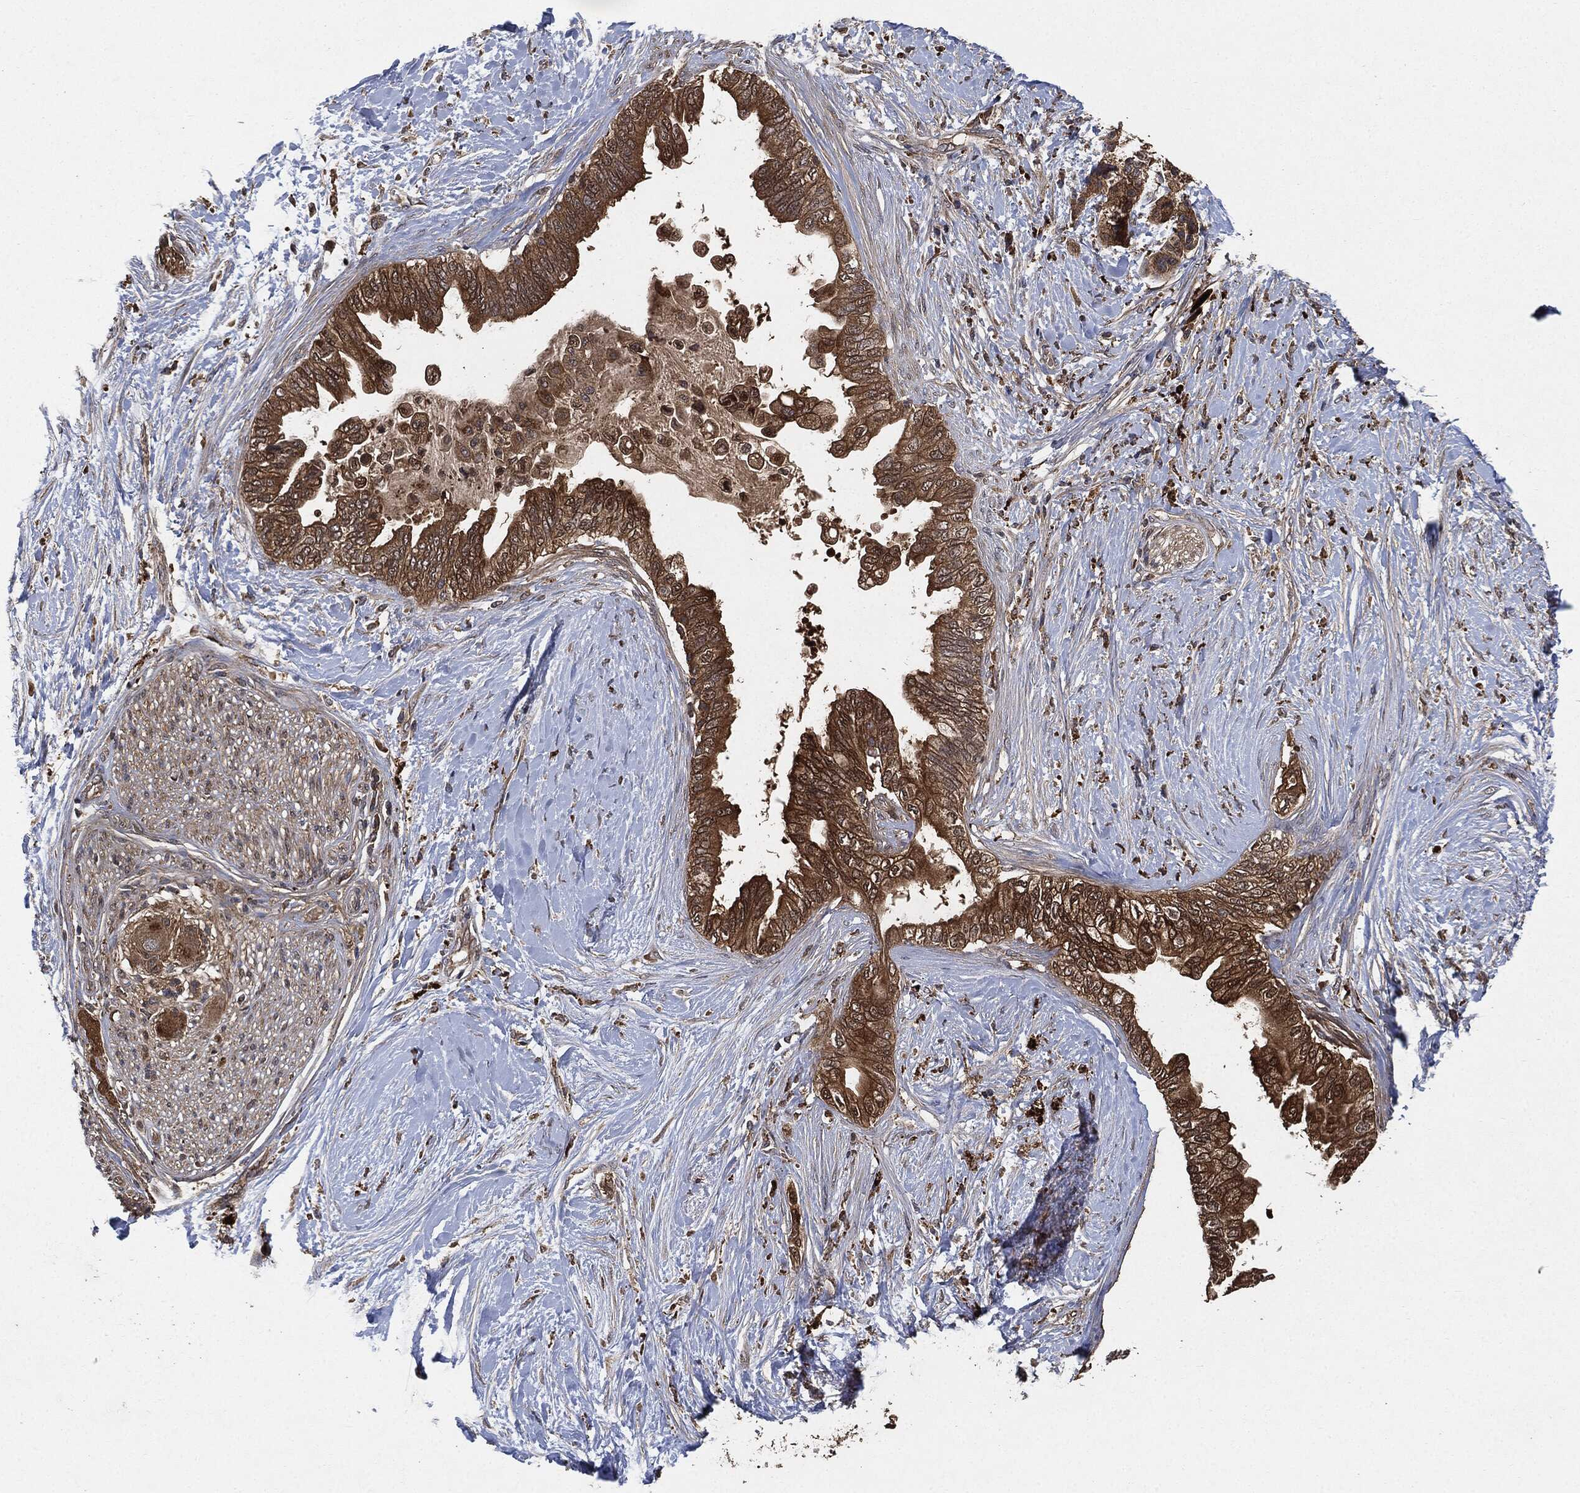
{"staining": {"intensity": "strong", "quantity": ">75%", "location": "cytoplasmic/membranous"}, "tissue": "pancreatic cancer", "cell_type": "Tumor cells", "image_type": "cancer", "snomed": [{"axis": "morphology", "description": "Normal tissue, NOS"}, {"axis": "morphology", "description": "Adenocarcinoma, NOS"}, {"axis": "topography", "description": "Pancreas"}, {"axis": "topography", "description": "Duodenum"}], "caption": "Pancreatic adenocarcinoma was stained to show a protein in brown. There is high levels of strong cytoplasmic/membranous staining in approximately >75% of tumor cells. (DAB IHC, brown staining for protein, blue staining for nuclei).", "gene": "BRAF", "patient": {"sex": "female", "age": 60}}